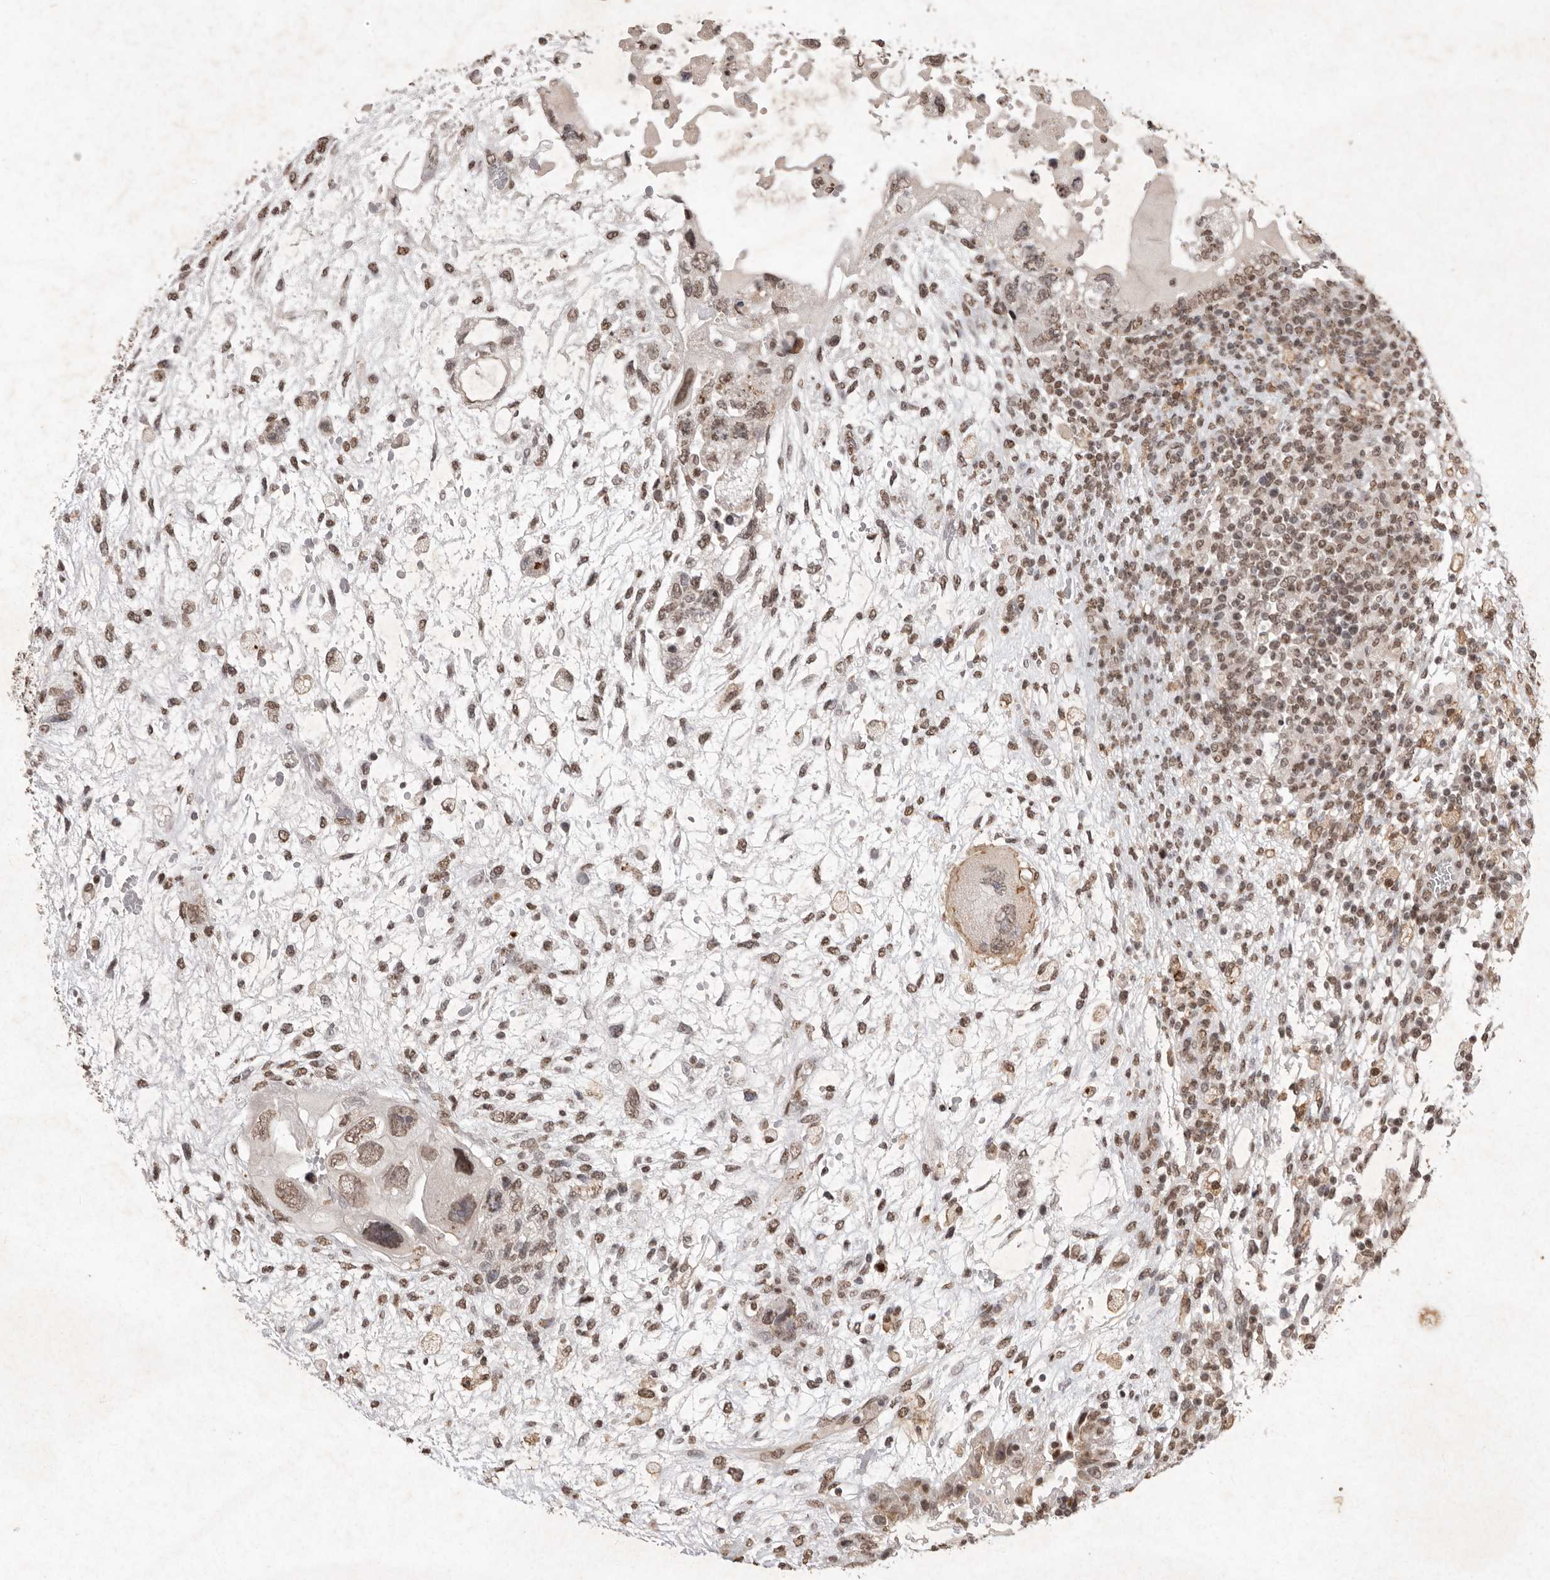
{"staining": {"intensity": "weak", "quantity": ">75%", "location": "nuclear"}, "tissue": "testis cancer", "cell_type": "Tumor cells", "image_type": "cancer", "snomed": [{"axis": "morphology", "description": "Carcinoma, Embryonal, NOS"}, {"axis": "topography", "description": "Testis"}], "caption": "Testis embryonal carcinoma was stained to show a protein in brown. There is low levels of weak nuclear expression in about >75% of tumor cells.", "gene": "NKX3-2", "patient": {"sex": "male", "age": 36}}